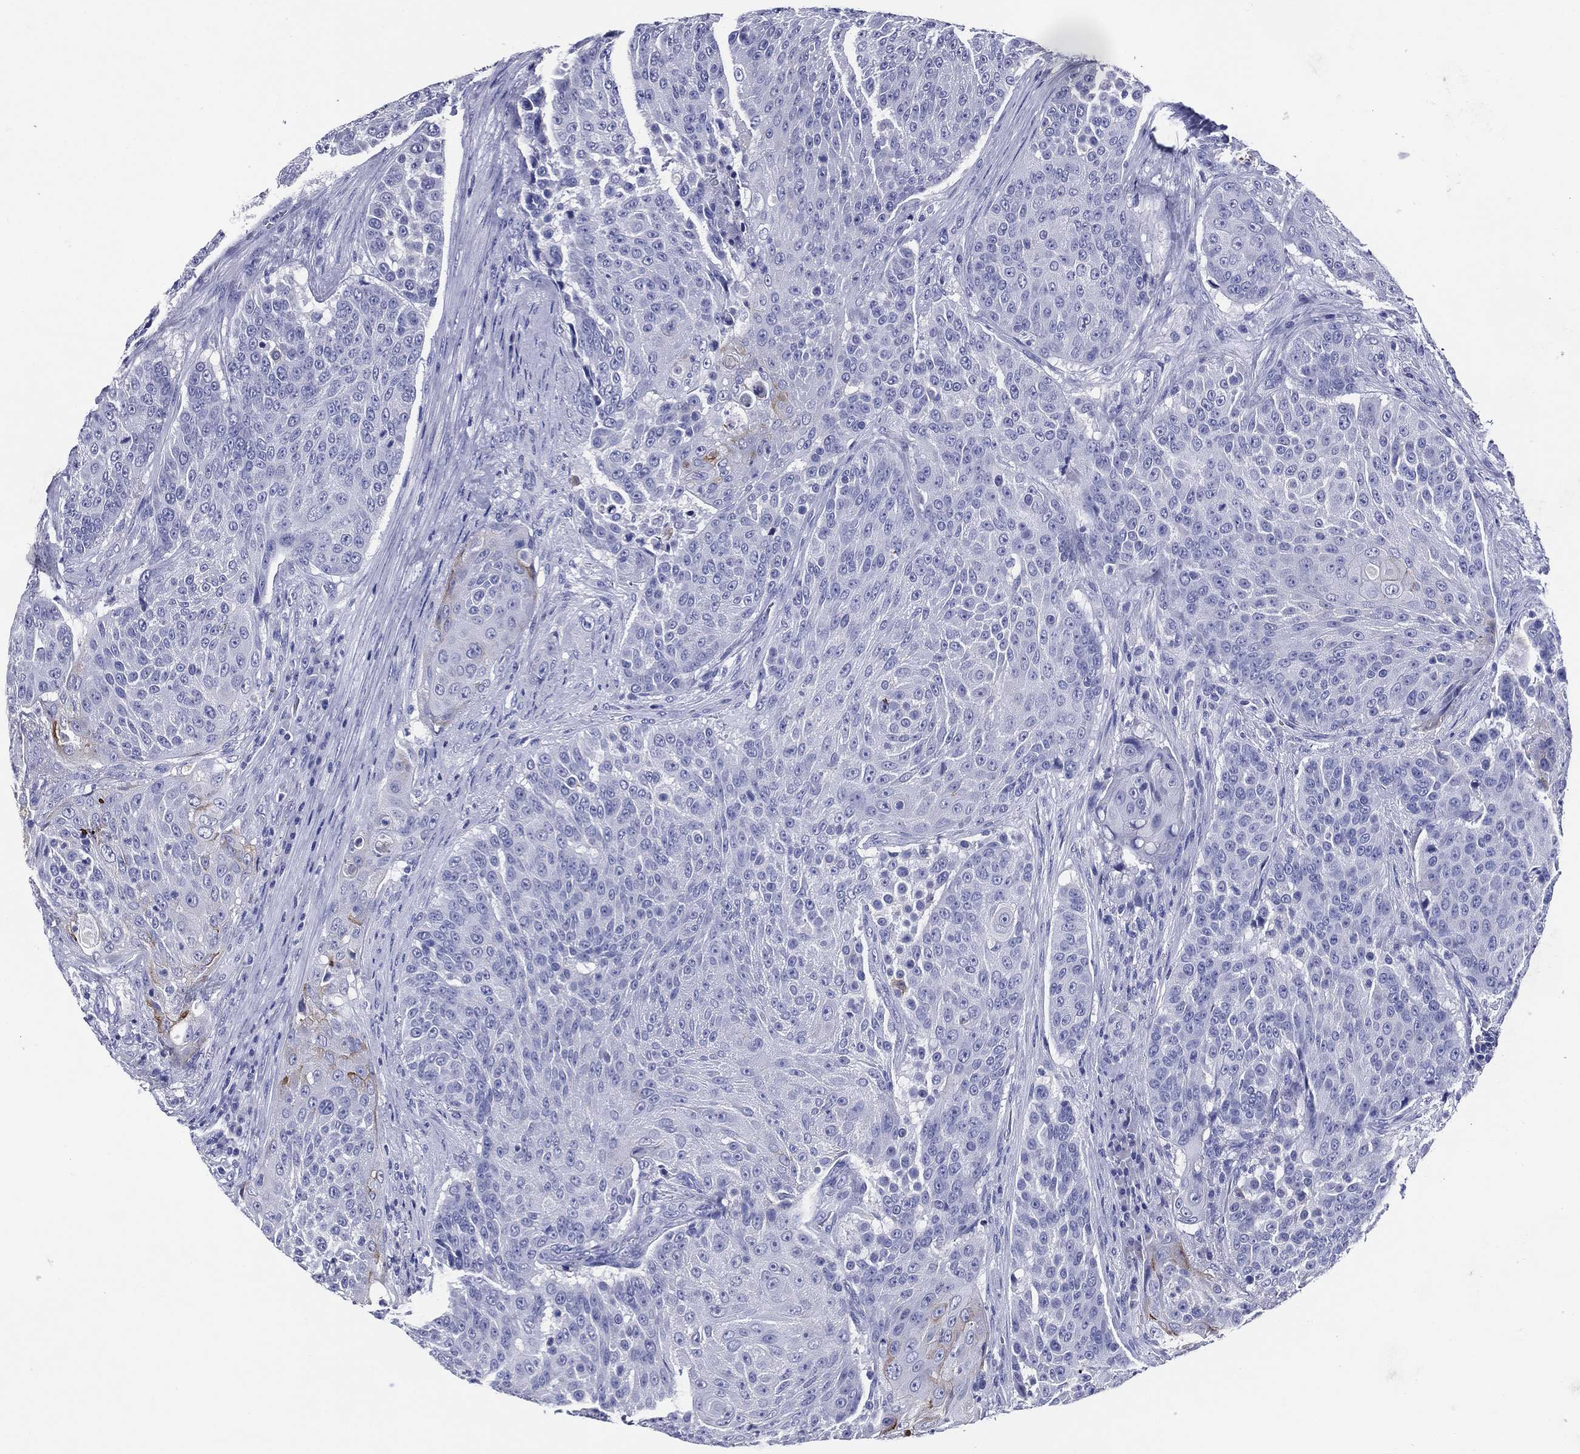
{"staining": {"intensity": "negative", "quantity": "none", "location": "none"}, "tissue": "urothelial cancer", "cell_type": "Tumor cells", "image_type": "cancer", "snomed": [{"axis": "morphology", "description": "Urothelial carcinoma, High grade"}, {"axis": "topography", "description": "Urinary bladder"}], "caption": "This is an IHC image of urothelial carcinoma (high-grade). There is no staining in tumor cells.", "gene": "ACE2", "patient": {"sex": "female", "age": 63}}